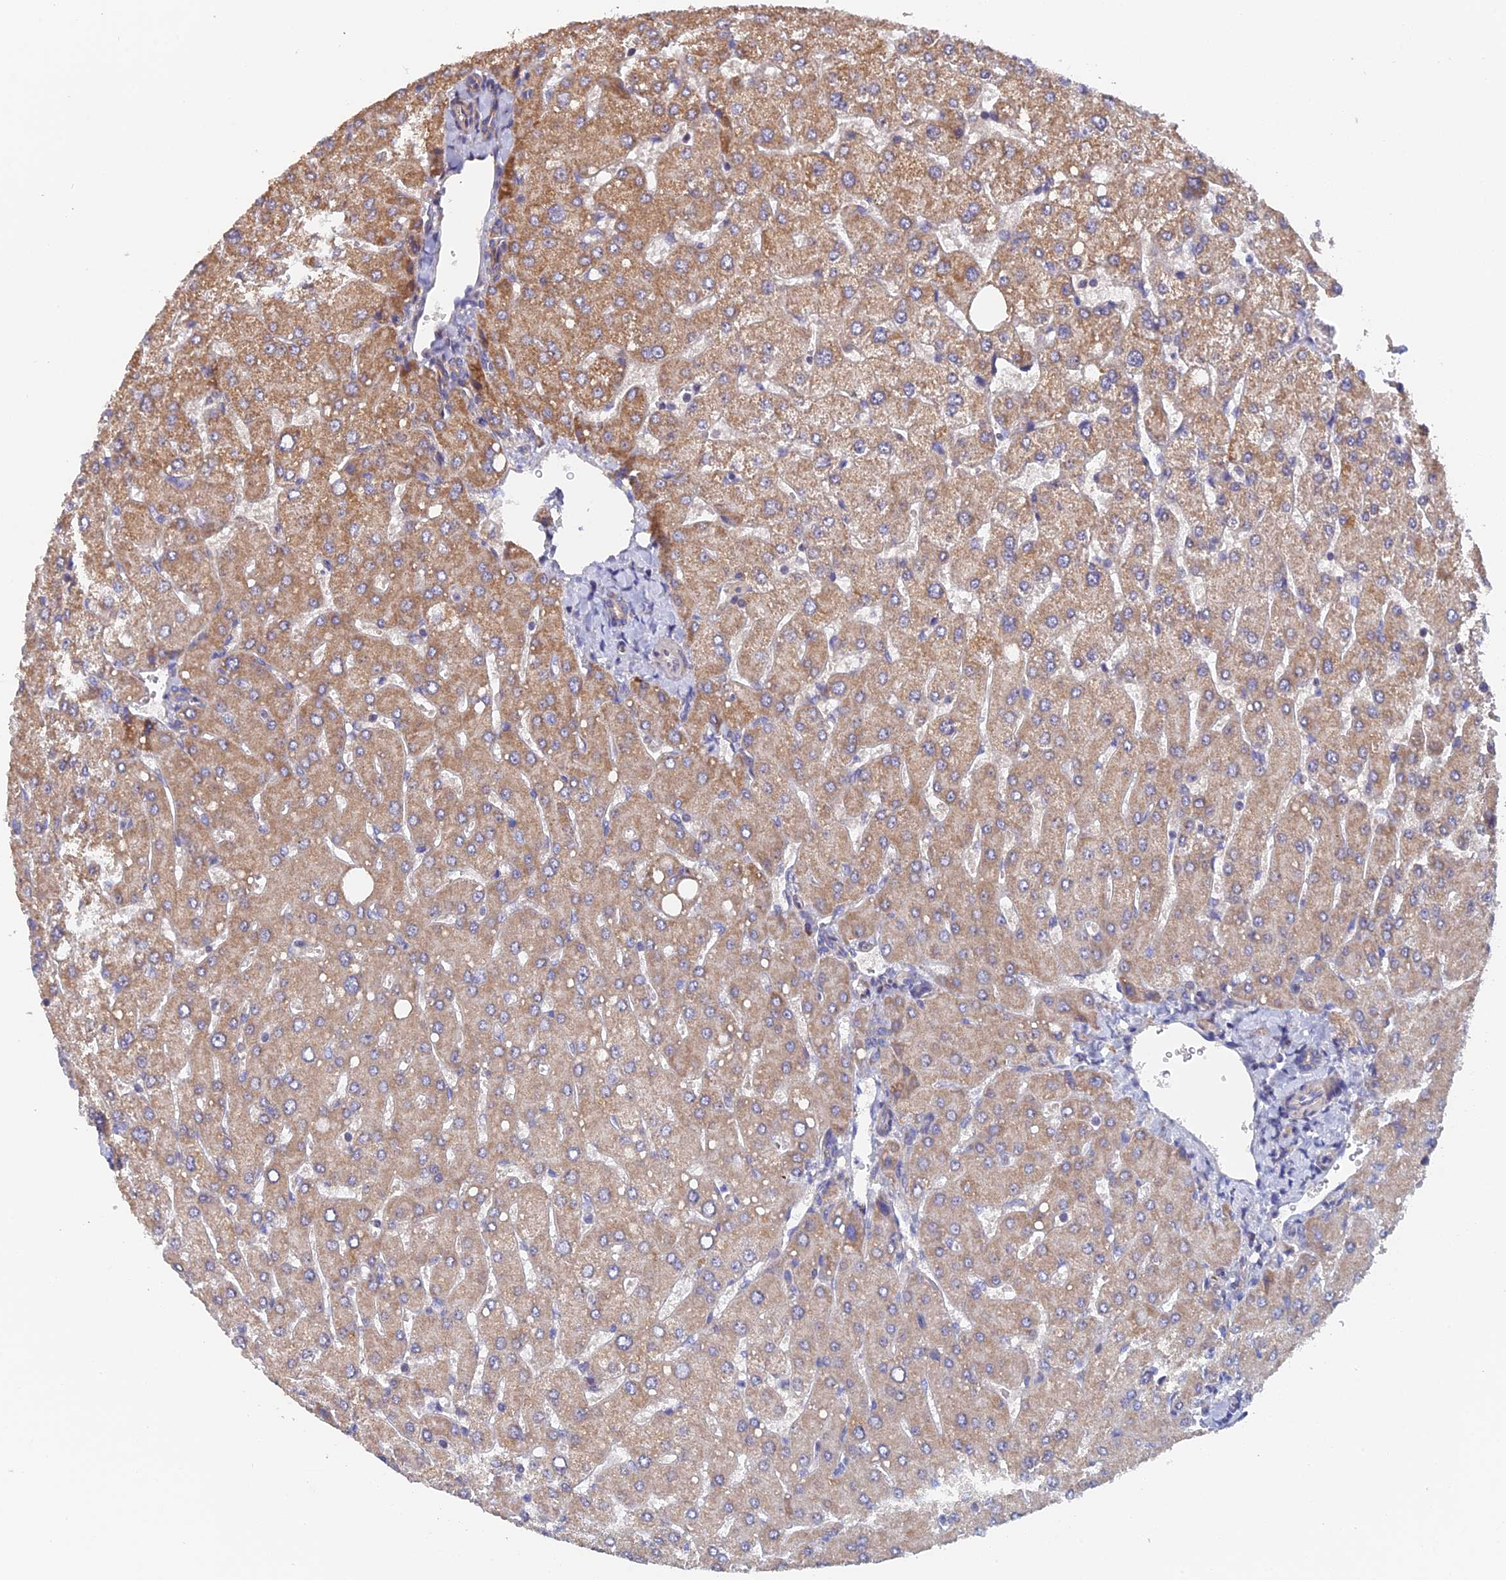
{"staining": {"intensity": "negative", "quantity": "none", "location": "none"}, "tissue": "liver", "cell_type": "Cholangiocytes", "image_type": "normal", "snomed": [{"axis": "morphology", "description": "Normal tissue, NOS"}, {"axis": "topography", "description": "Liver"}], "caption": "Cholangiocytes show no significant protein positivity in normal liver.", "gene": "ECSIT", "patient": {"sex": "male", "age": 55}}